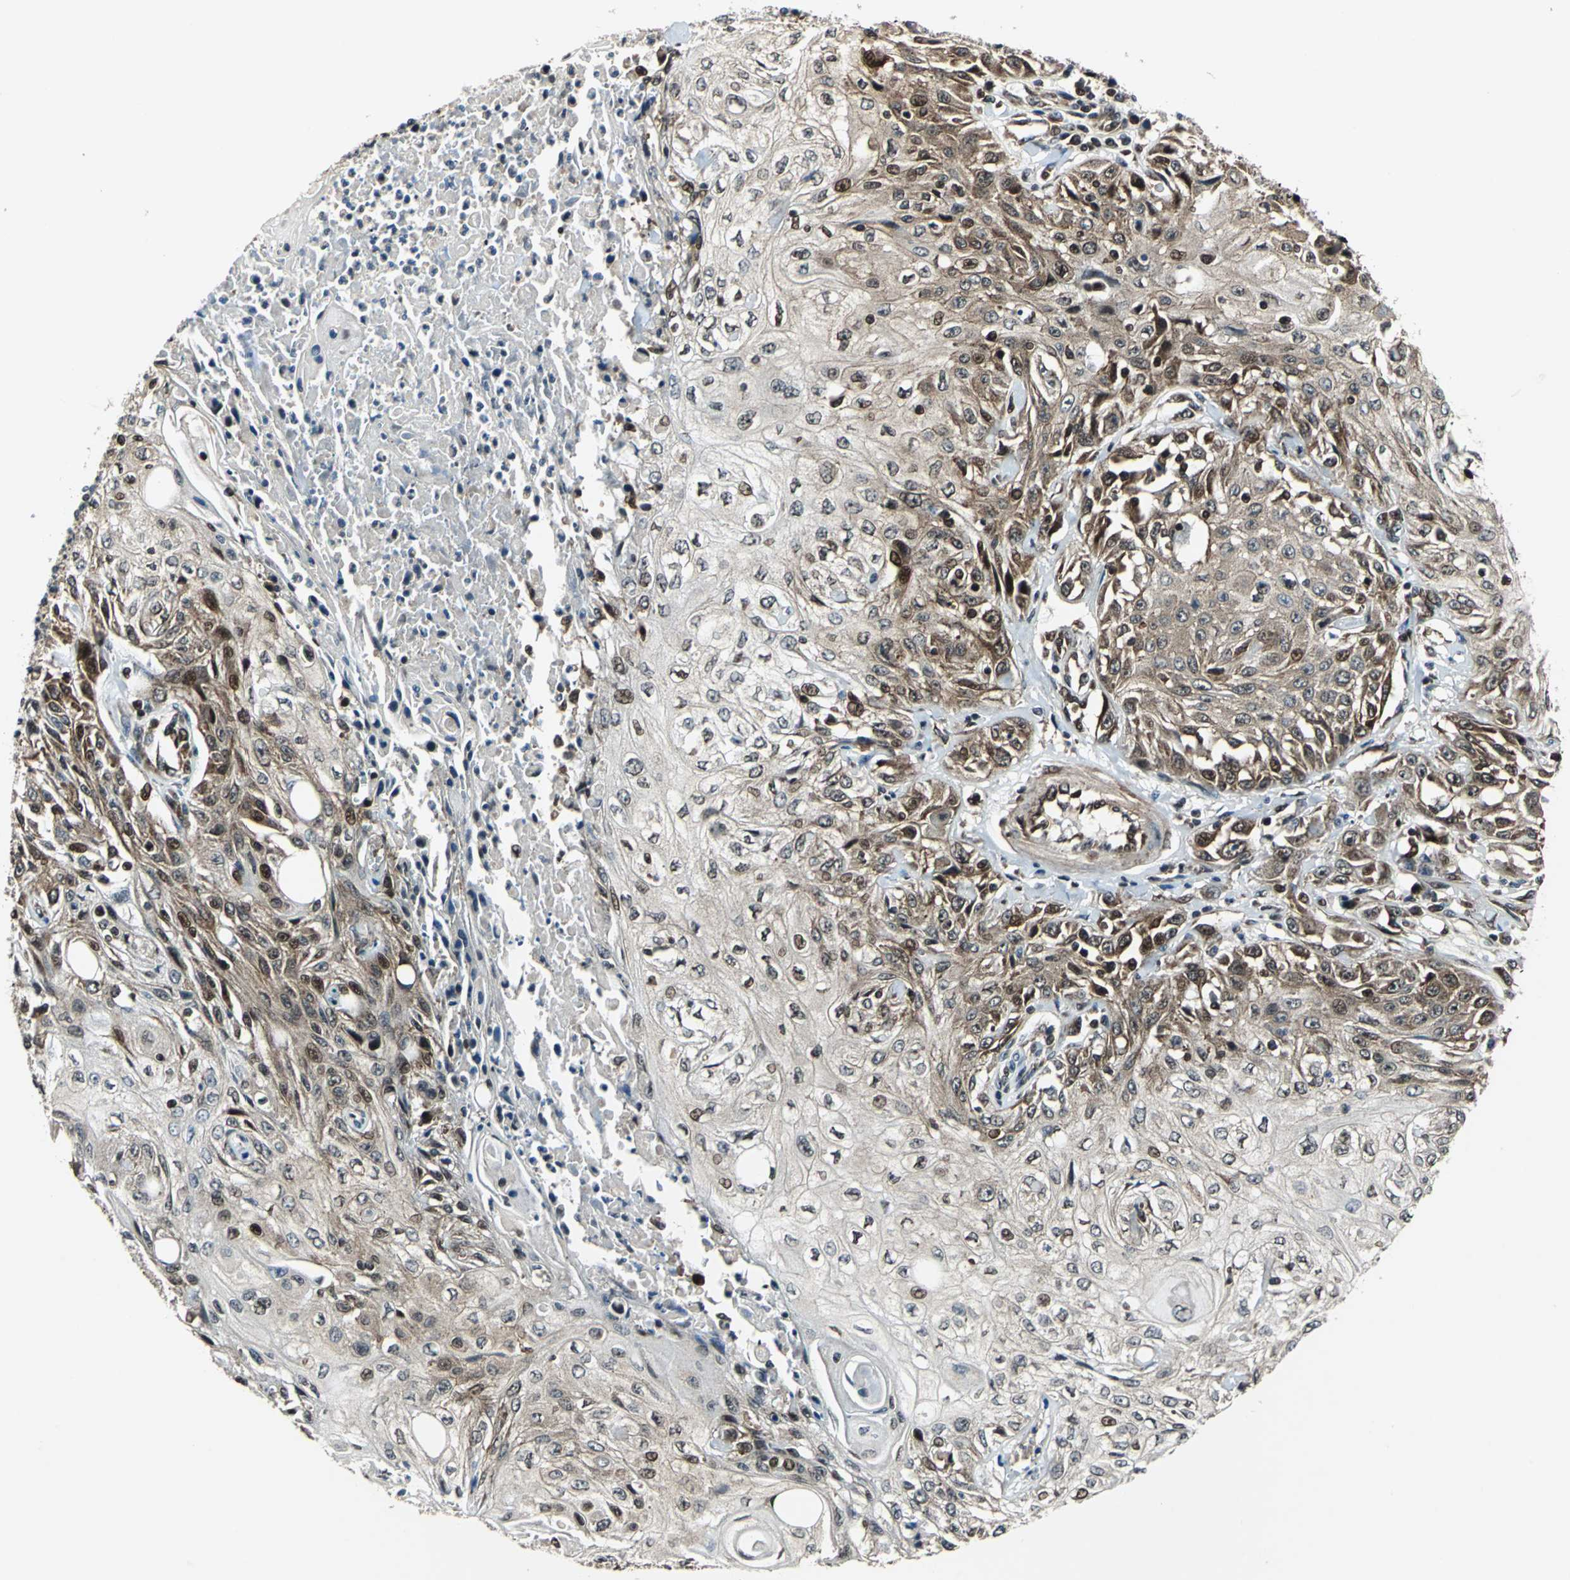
{"staining": {"intensity": "moderate", "quantity": "25%-75%", "location": "cytoplasmic/membranous,nuclear"}, "tissue": "skin cancer", "cell_type": "Tumor cells", "image_type": "cancer", "snomed": [{"axis": "morphology", "description": "Squamous cell carcinoma, NOS"}, {"axis": "topography", "description": "Skin"}], "caption": "Immunohistochemistry (IHC) micrograph of skin cancer stained for a protein (brown), which shows medium levels of moderate cytoplasmic/membranous and nuclear positivity in about 25%-75% of tumor cells.", "gene": "AATF", "patient": {"sex": "male", "age": 75}}